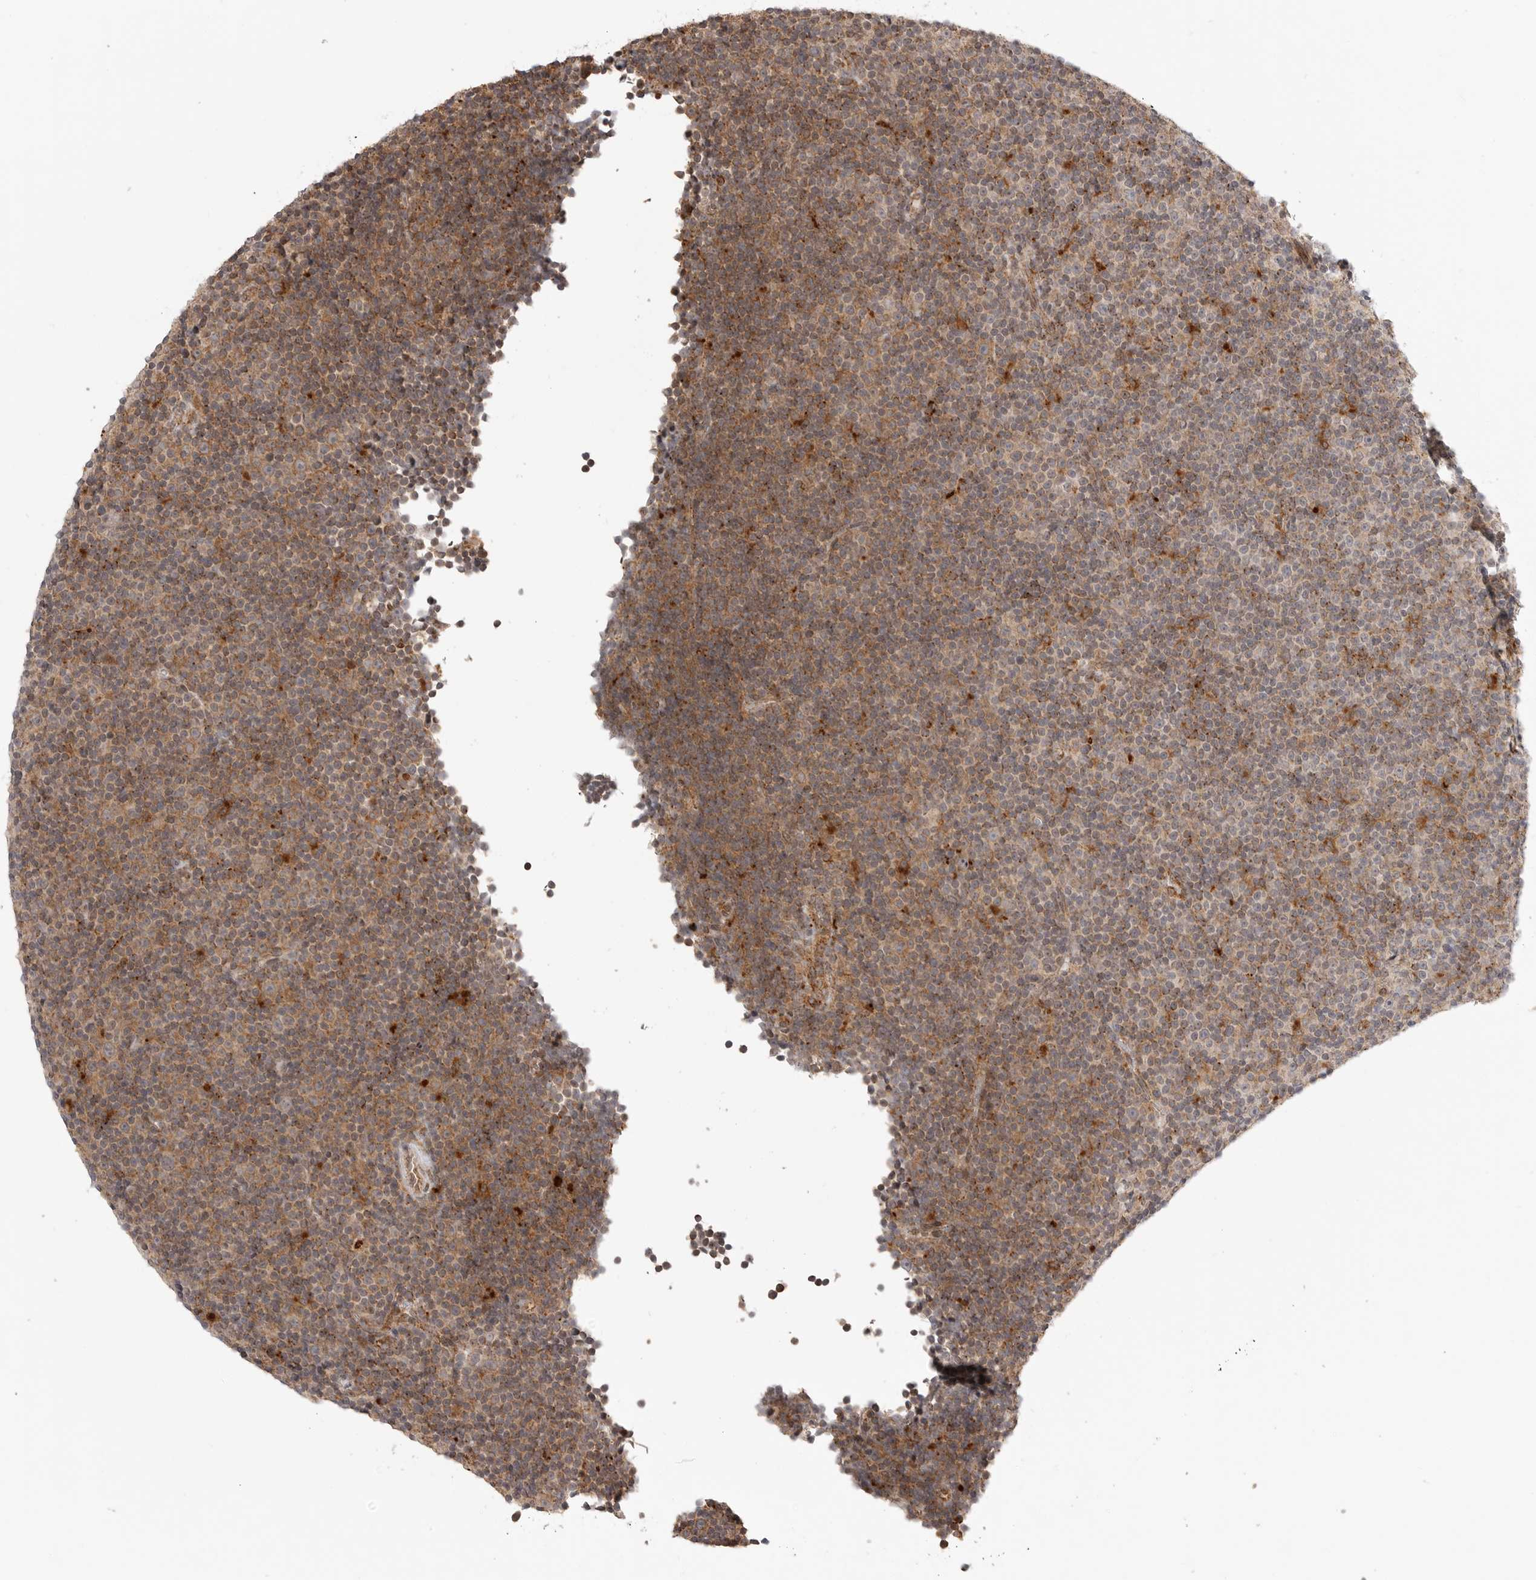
{"staining": {"intensity": "weak", "quantity": ">75%", "location": "cytoplasmic/membranous"}, "tissue": "lymphoma", "cell_type": "Tumor cells", "image_type": "cancer", "snomed": [{"axis": "morphology", "description": "Malignant lymphoma, non-Hodgkin's type, Low grade"}, {"axis": "topography", "description": "Lymph node"}], "caption": "Protein expression analysis of human malignant lymphoma, non-Hodgkin's type (low-grade) reveals weak cytoplasmic/membranous expression in approximately >75% of tumor cells.", "gene": "IDUA", "patient": {"sex": "female", "age": 67}}